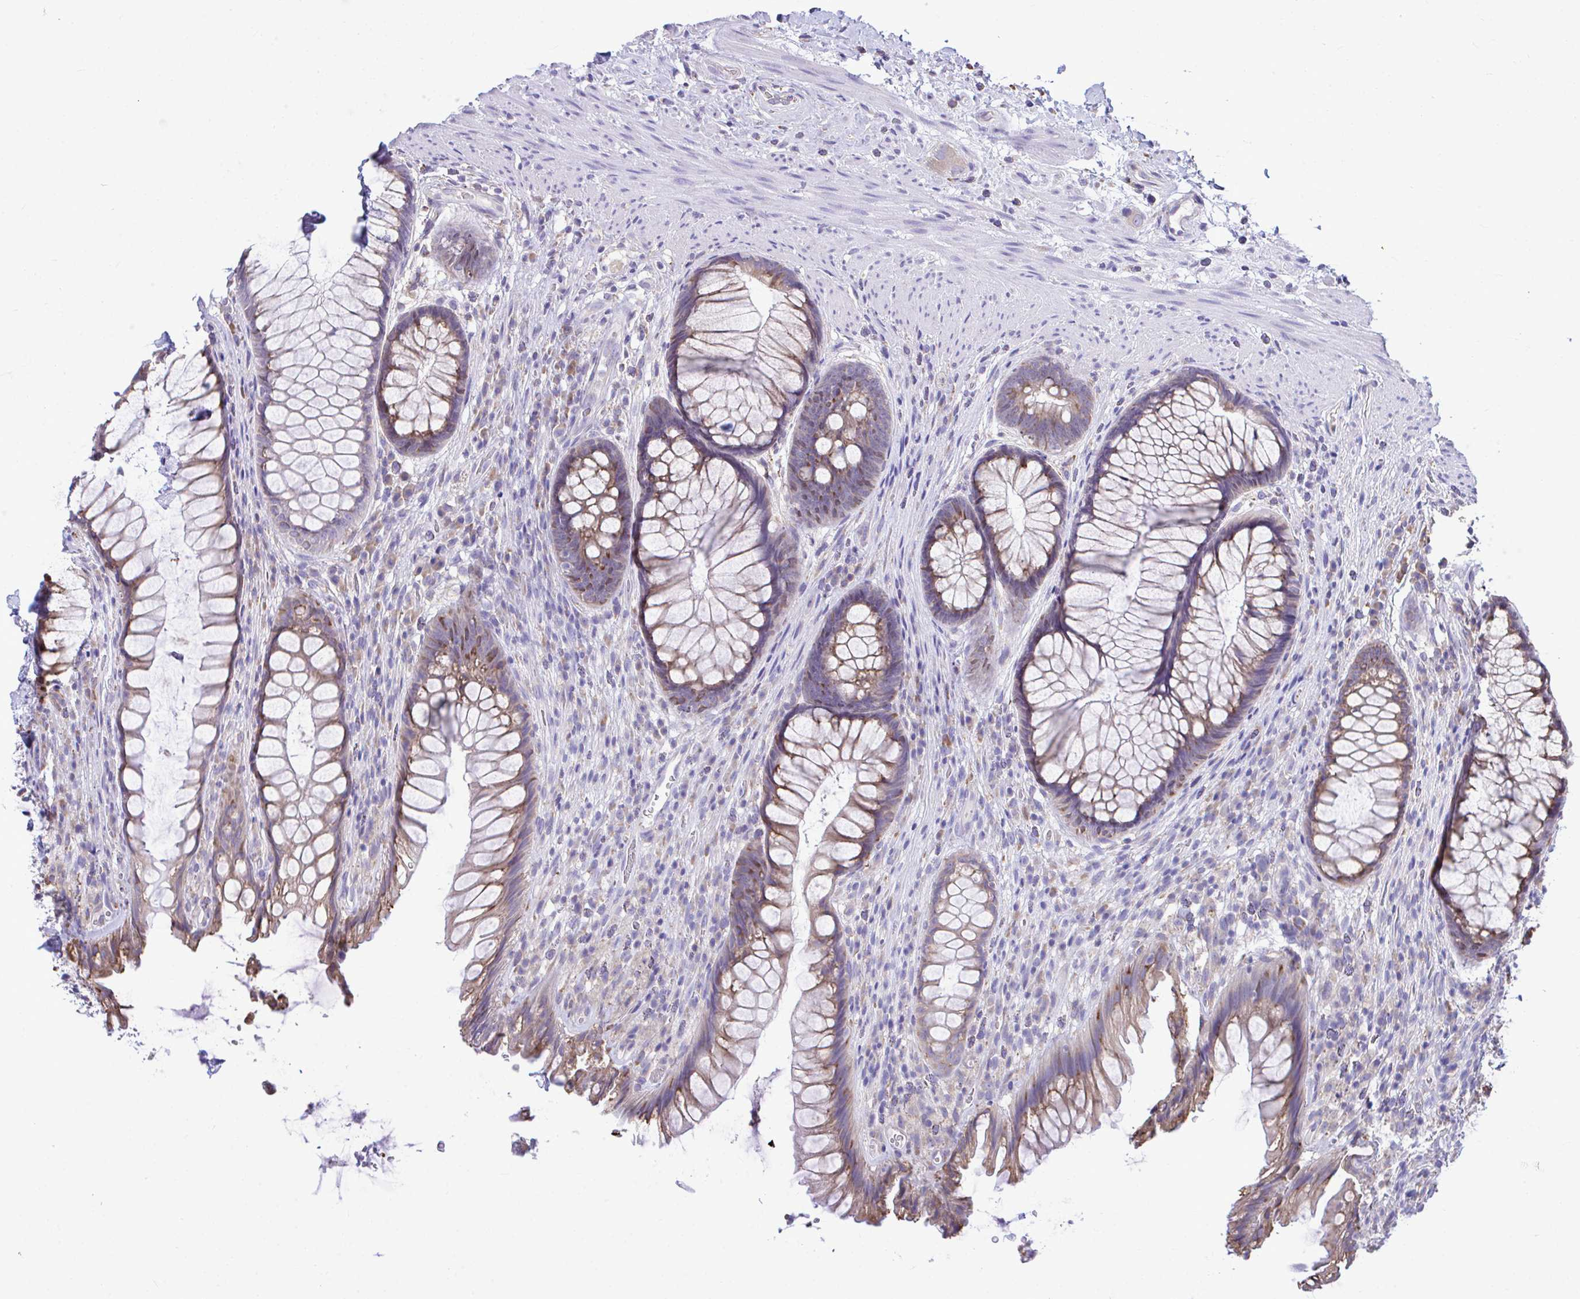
{"staining": {"intensity": "moderate", "quantity": "25%-75%", "location": "cytoplasmic/membranous"}, "tissue": "rectum", "cell_type": "Glandular cells", "image_type": "normal", "snomed": [{"axis": "morphology", "description": "Normal tissue, NOS"}, {"axis": "topography", "description": "Rectum"}], "caption": "Rectum stained with IHC reveals moderate cytoplasmic/membranous expression in about 25%-75% of glandular cells. (DAB (3,3'-diaminobenzidine) IHC, brown staining for protein, blue staining for nuclei).", "gene": "PIGK", "patient": {"sex": "male", "age": 53}}